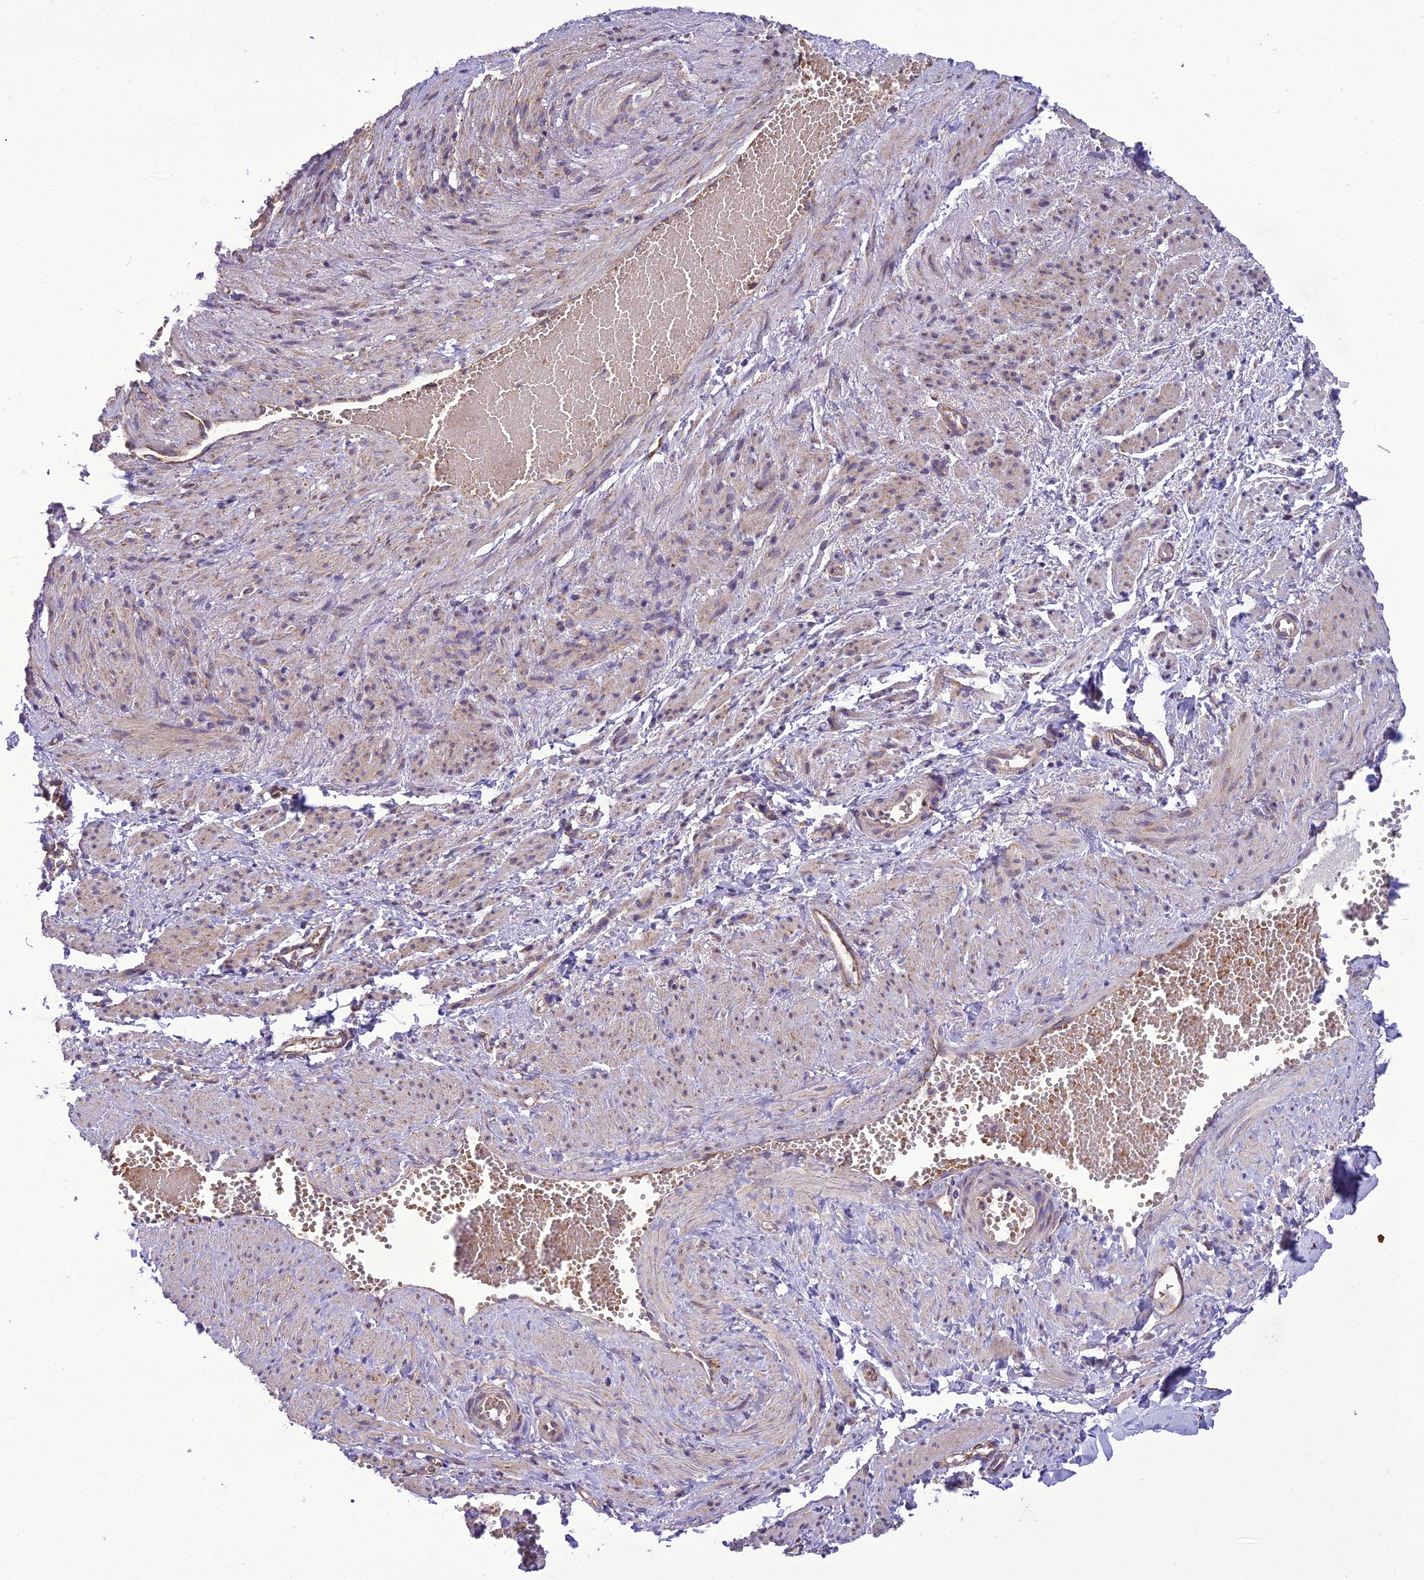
{"staining": {"intensity": "weak", "quantity": ">75%", "location": "cytoplasmic/membranous"}, "tissue": "soft tissue", "cell_type": "Fibroblasts", "image_type": "normal", "snomed": [{"axis": "morphology", "description": "Normal tissue, NOS"}, {"axis": "topography", "description": "Smooth muscle"}, {"axis": "topography", "description": "Peripheral nerve tissue"}], "caption": "This is an image of immunohistochemistry staining of normal soft tissue, which shows weak expression in the cytoplasmic/membranous of fibroblasts.", "gene": "ENSG00000260272", "patient": {"sex": "female", "age": 39}}